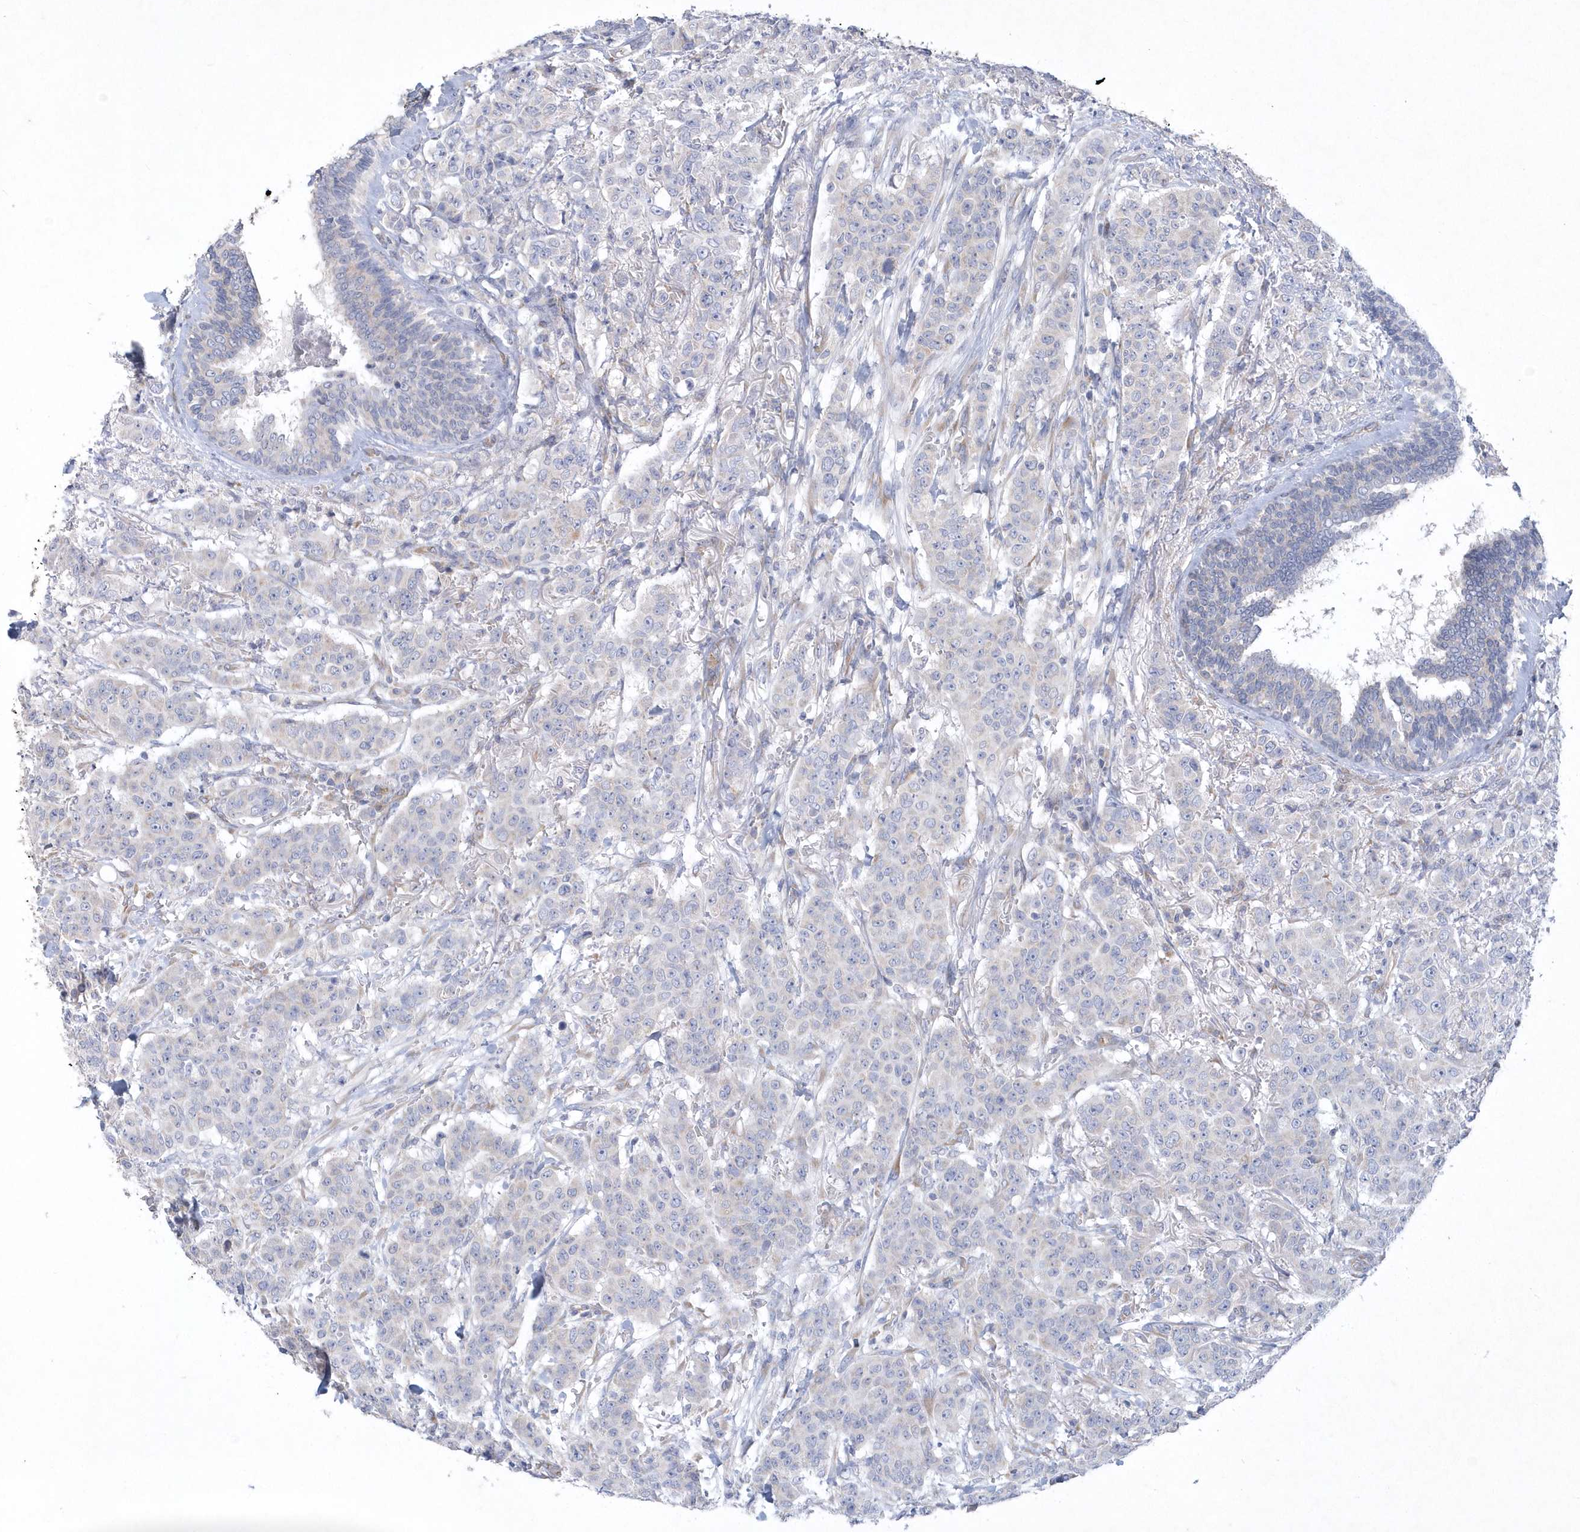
{"staining": {"intensity": "moderate", "quantity": "<25%", "location": "cytoplasmic/membranous"}, "tissue": "breast cancer", "cell_type": "Tumor cells", "image_type": "cancer", "snomed": [{"axis": "morphology", "description": "Duct carcinoma"}, {"axis": "topography", "description": "Breast"}], "caption": "Tumor cells exhibit low levels of moderate cytoplasmic/membranous positivity in approximately <25% of cells in intraductal carcinoma (breast).", "gene": "DGAT1", "patient": {"sex": "female", "age": 40}}